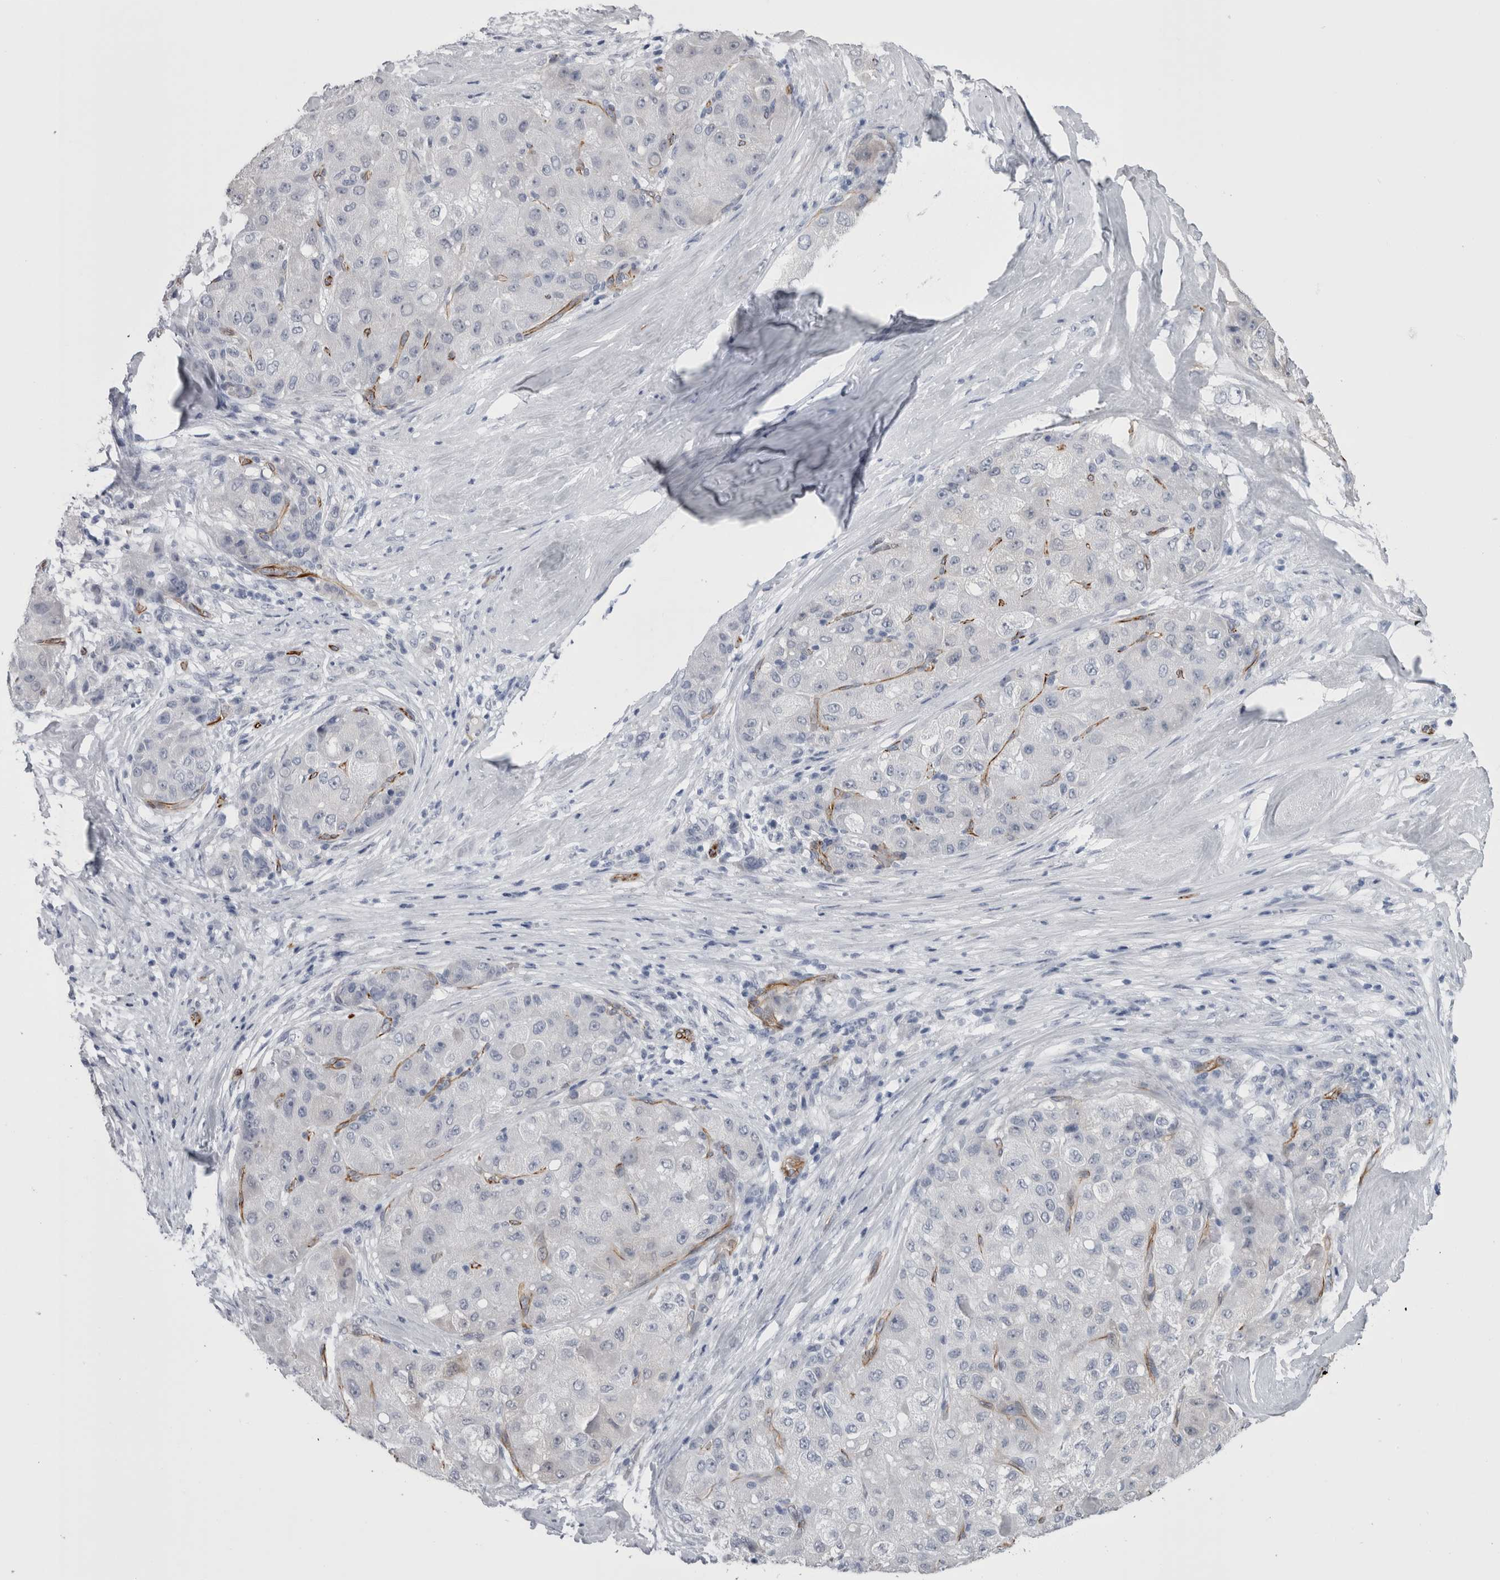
{"staining": {"intensity": "negative", "quantity": "none", "location": "none"}, "tissue": "liver cancer", "cell_type": "Tumor cells", "image_type": "cancer", "snomed": [{"axis": "morphology", "description": "Carcinoma, Hepatocellular, NOS"}, {"axis": "topography", "description": "Liver"}], "caption": "An immunohistochemistry (IHC) micrograph of hepatocellular carcinoma (liver) is shown. There is no staining in tumor cells of hepatocellular carcinoma (liver).", "gene": "VWDE", "patient": {"sex": "male", "age": 80}}